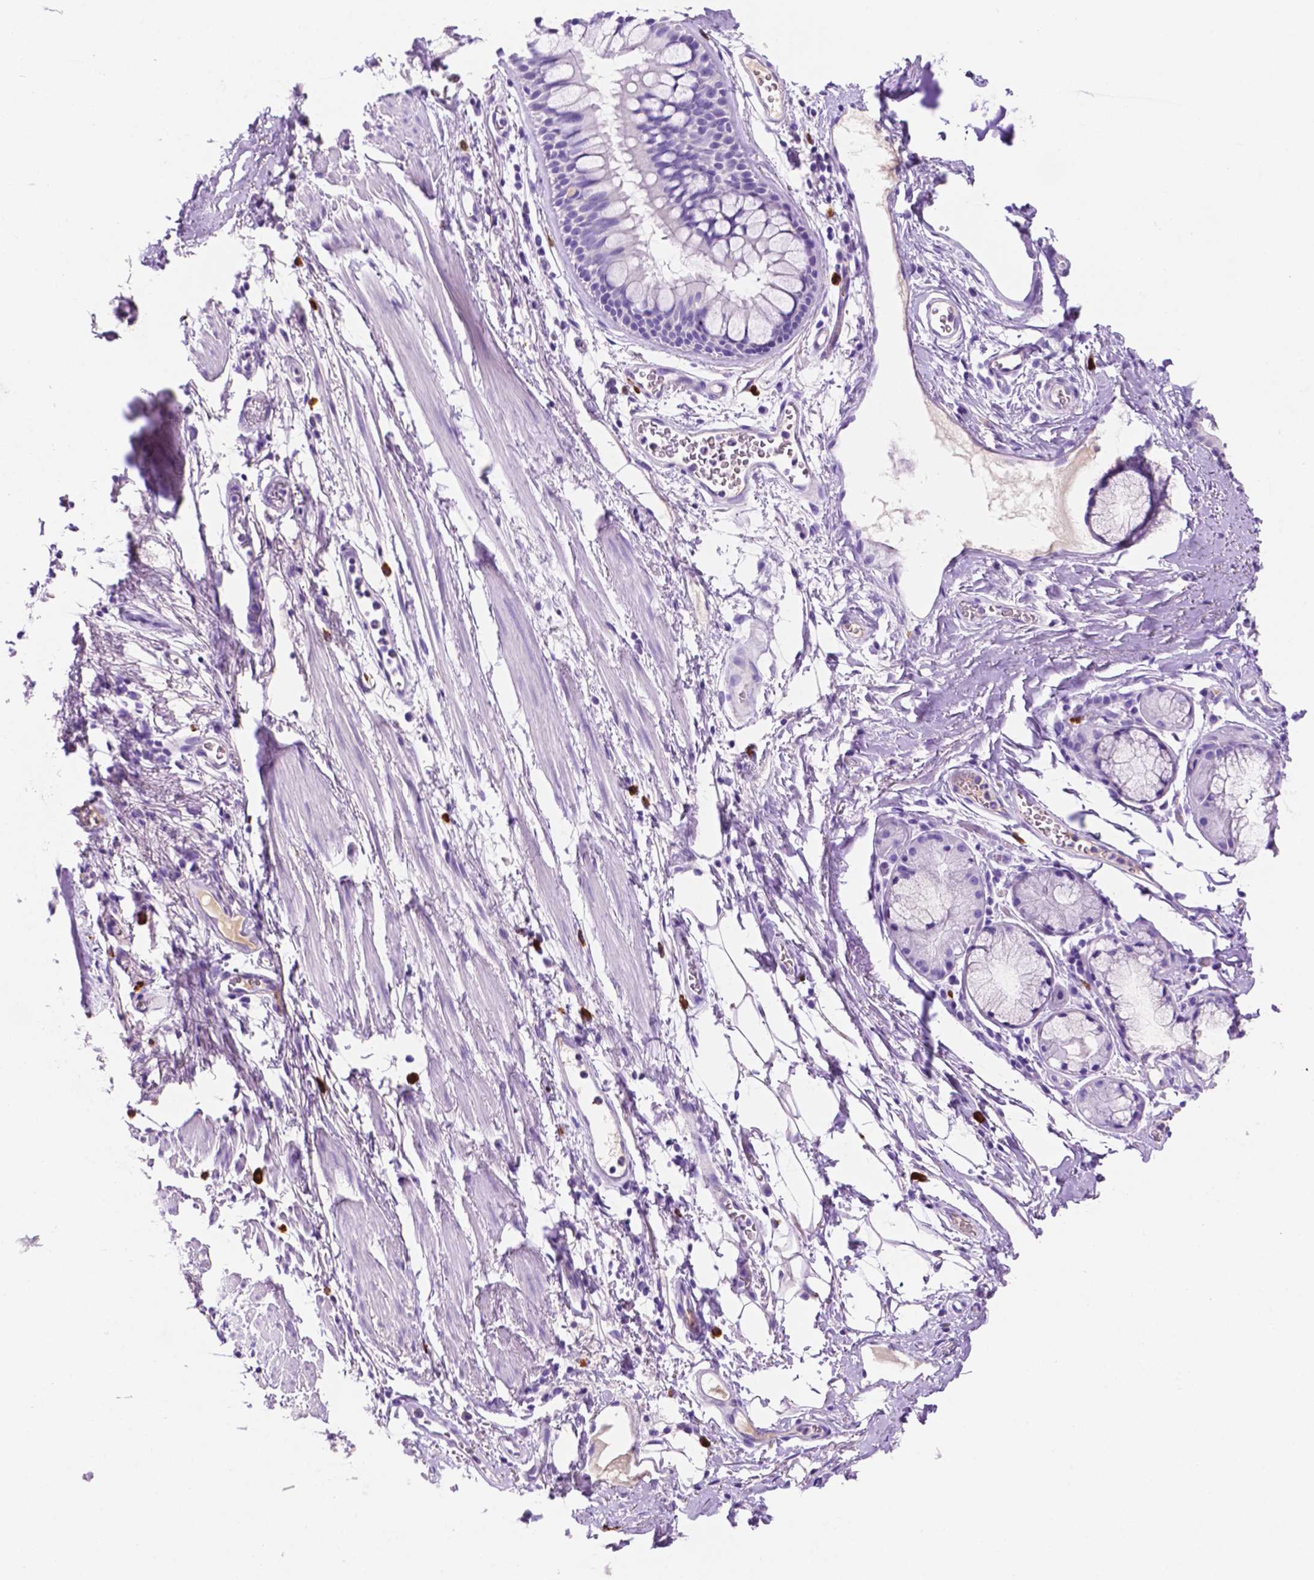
{"staining": {"intensity": "negative", "quantity": "none", "location": "none"}, "tissue": "adipose tissue", "cell_type": "Adipocytes", "image_type": "normal", "snomed": [{"axis": "morphology", "description": "Normal tissue, NOS"}, {"axis": "topography", "description": "Bronchus"}, {"axis": "topography", "description": "Lung"}], "caption": "Immunohistochemistry of benign human adipose tissue shows no positivity in adipocytes.", "gene": "FOXB2", "patient": {"sex": "female", "age": 57}}